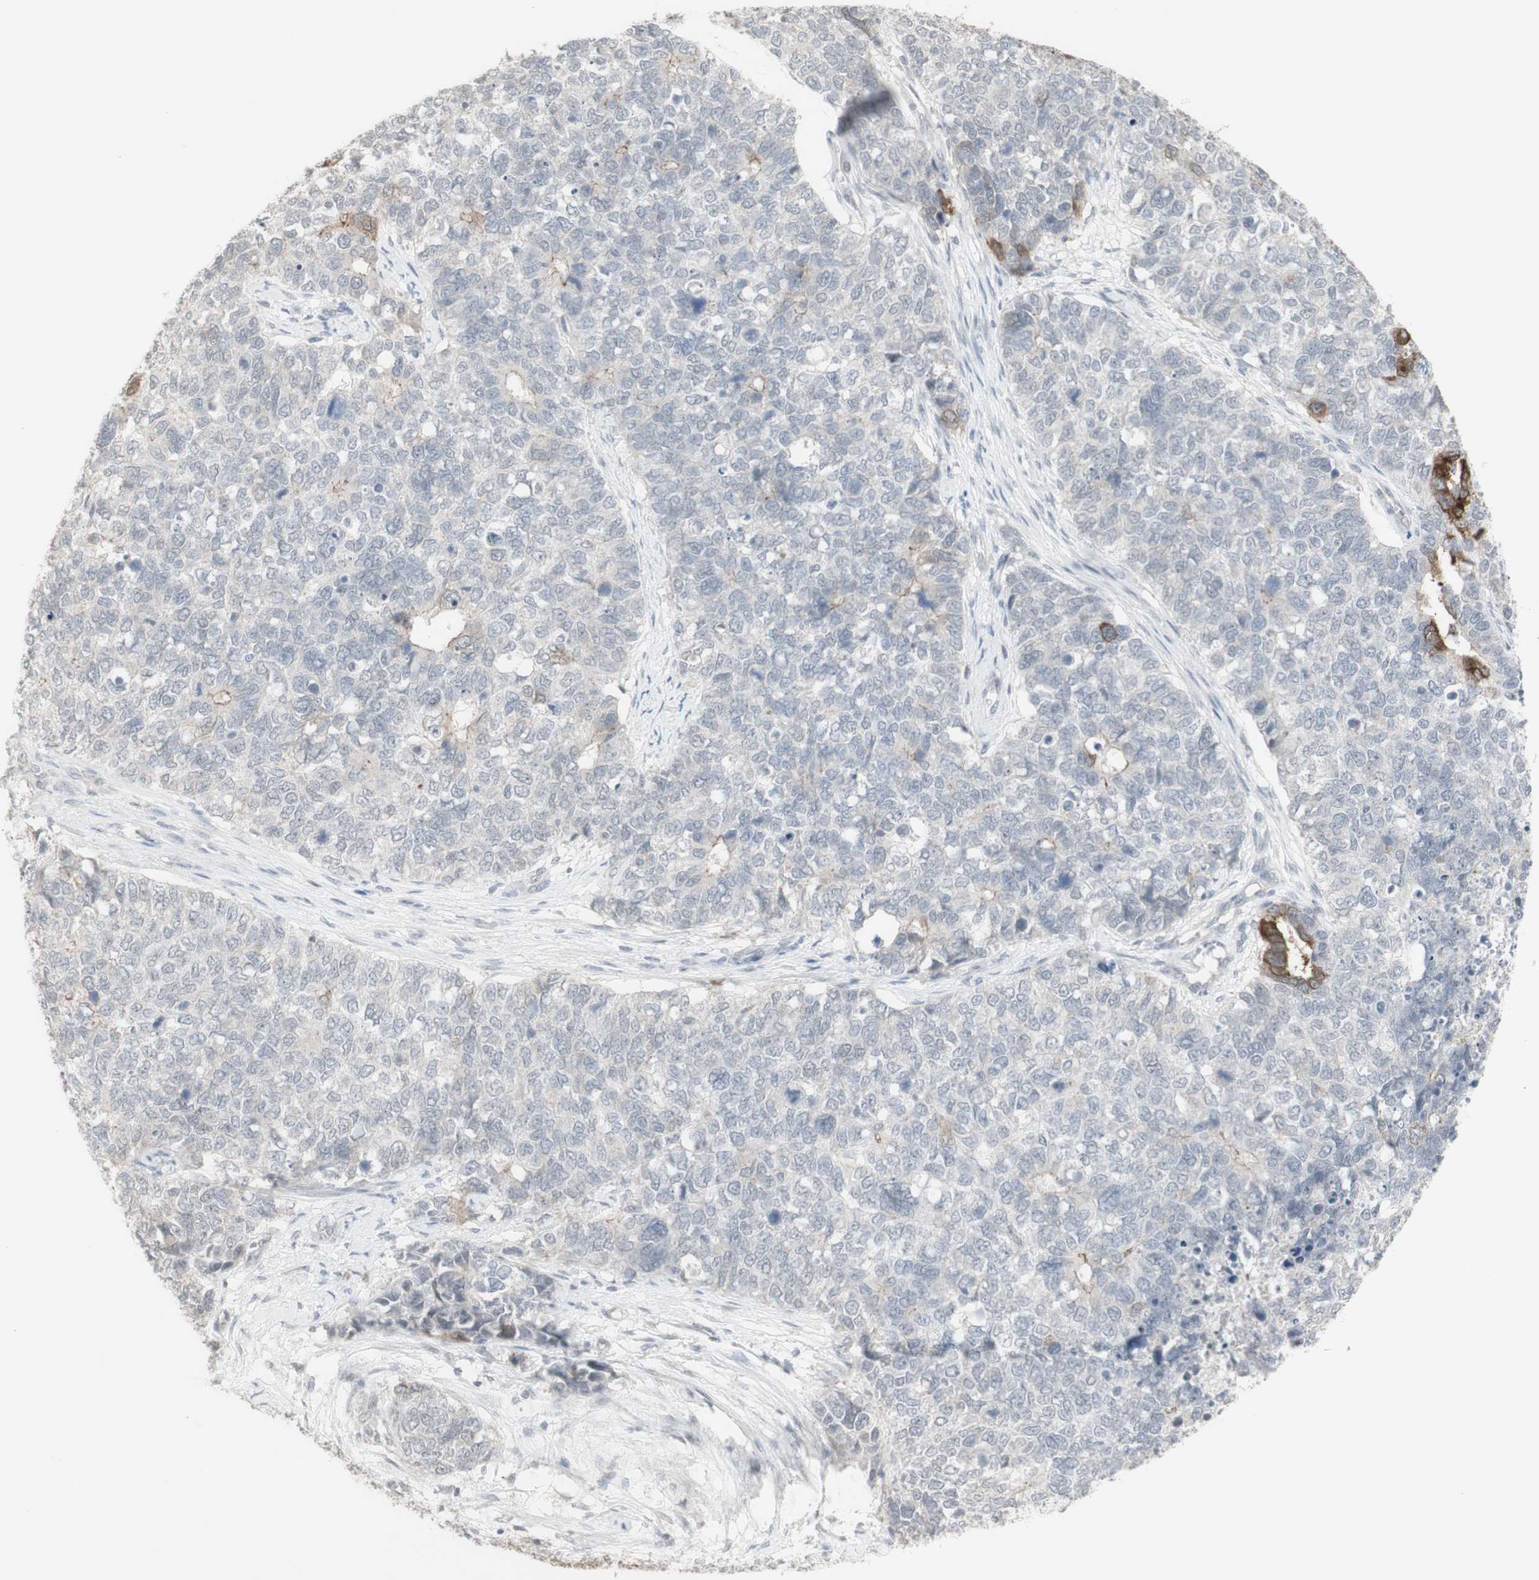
{"staining": {"intensity": "moderate", "quantity": "<25%", "location": "cytoplasmic/membranous"}, "tissue": "cervical cancer", "cell_type": "Tumor cells", "image_type": "cancer", "snomed": [{"axis": "morphology", "description": "Squamous cell carcinoma, NOS"}, {"axis": "topography", "description": "Cervix"}], "caption": "IHC image of human cervical squamous cell carcinoma stained for a protein (brown), which shows low levels of moderate cytoplasmic/membranous positivity in approximately <25% of tumor cells.", "gene": "C1orf116", "patient": {"sex": "female", "age": 63}}